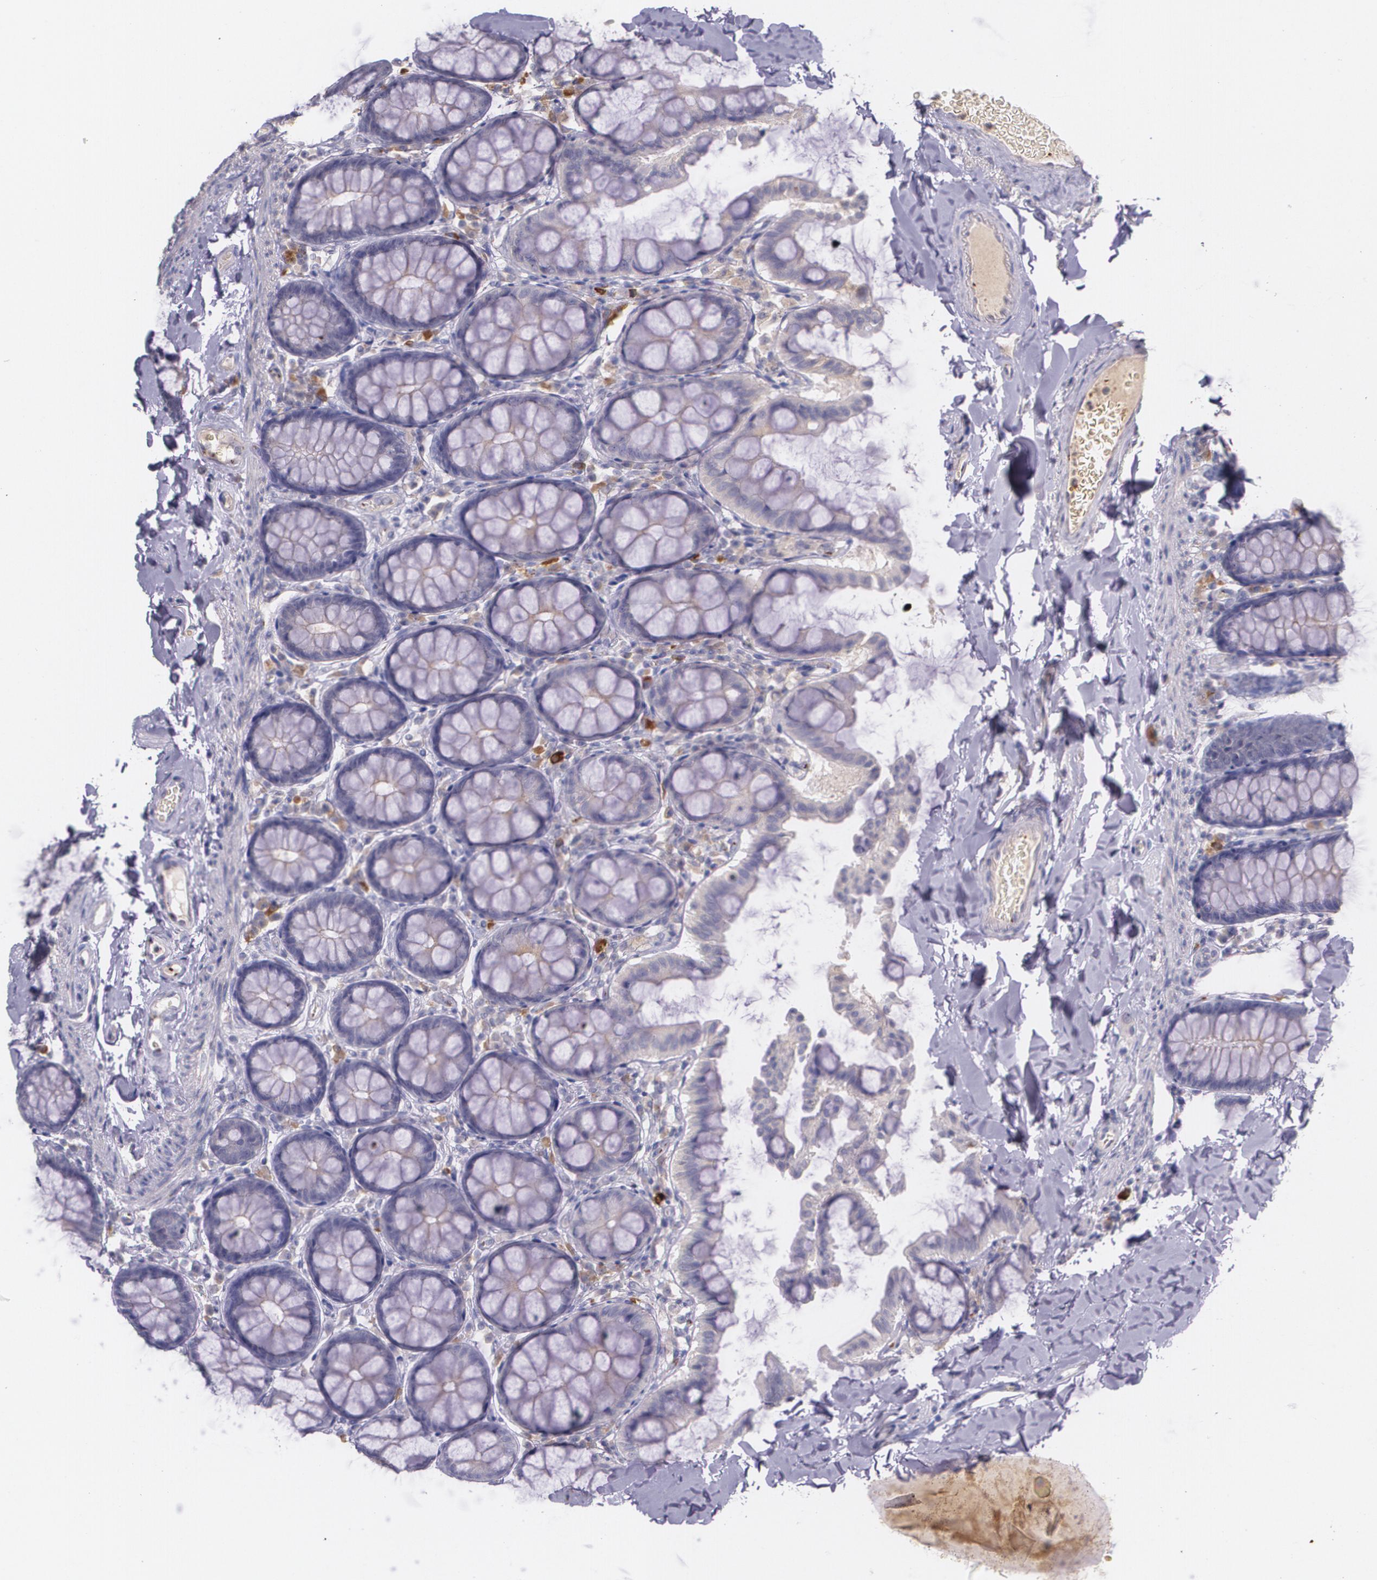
{"staining": {"intensity": "negative", "quantity": "none", "location": "none"}, "tissue": "colon", "cell_type": "Endothelial cells", "image_type": "normal", "snomed": [{"axis": "morphology", "description": "Normal tissue, NOS"}, {"axis": "topography", "description": "Colon"}], "caption": "A high-resolution histopathology image shows immunohistochemistry (IHC) staining of unremarkable colon, which exhibits no significant positivity in endothelial cells.", "gene": "TM4SF1", "patient": {"sex": "female", "age": 61}}